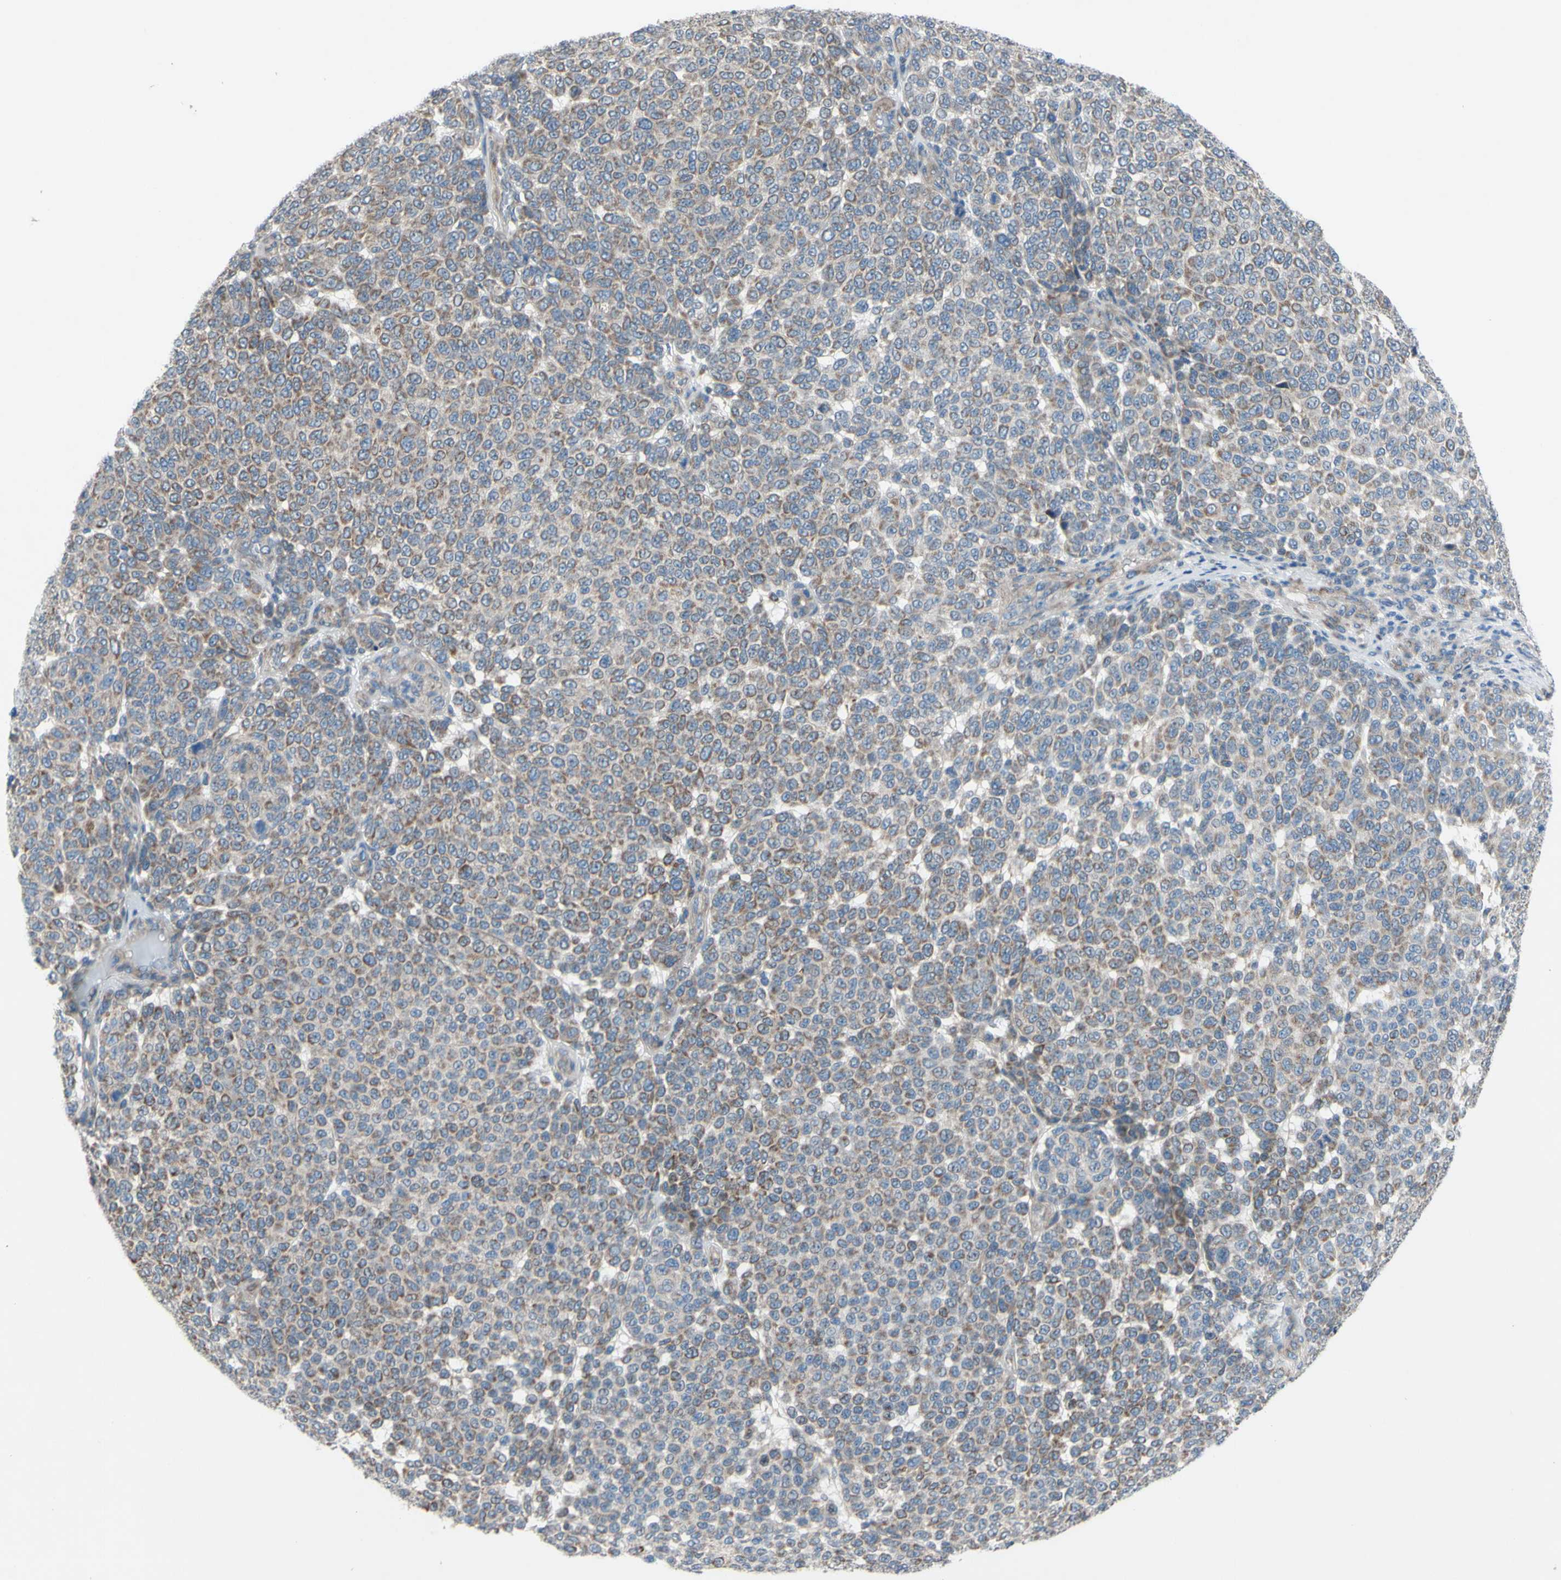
{"staining": {"intensity": "moderate", "quantity": "25%-75%", "location": "cytoplasmic/membranous"}, "tissue": "melanoma", "cell_type": "Tumor cells", "image_type": "cancer", "snomed": [{"axis": "morphology", "description": "Malignant melanoma, NOS"}, {"axis": "topography", "description": "Skin"}], "caption": "The micrograph displays a brown stain indicating the presence of a protein in the cytoplasmic/membranous of tumor cells in malignant melanoma.", "gene": "GRAMD2B", "patient": {"sex": "male", "age": 59}}